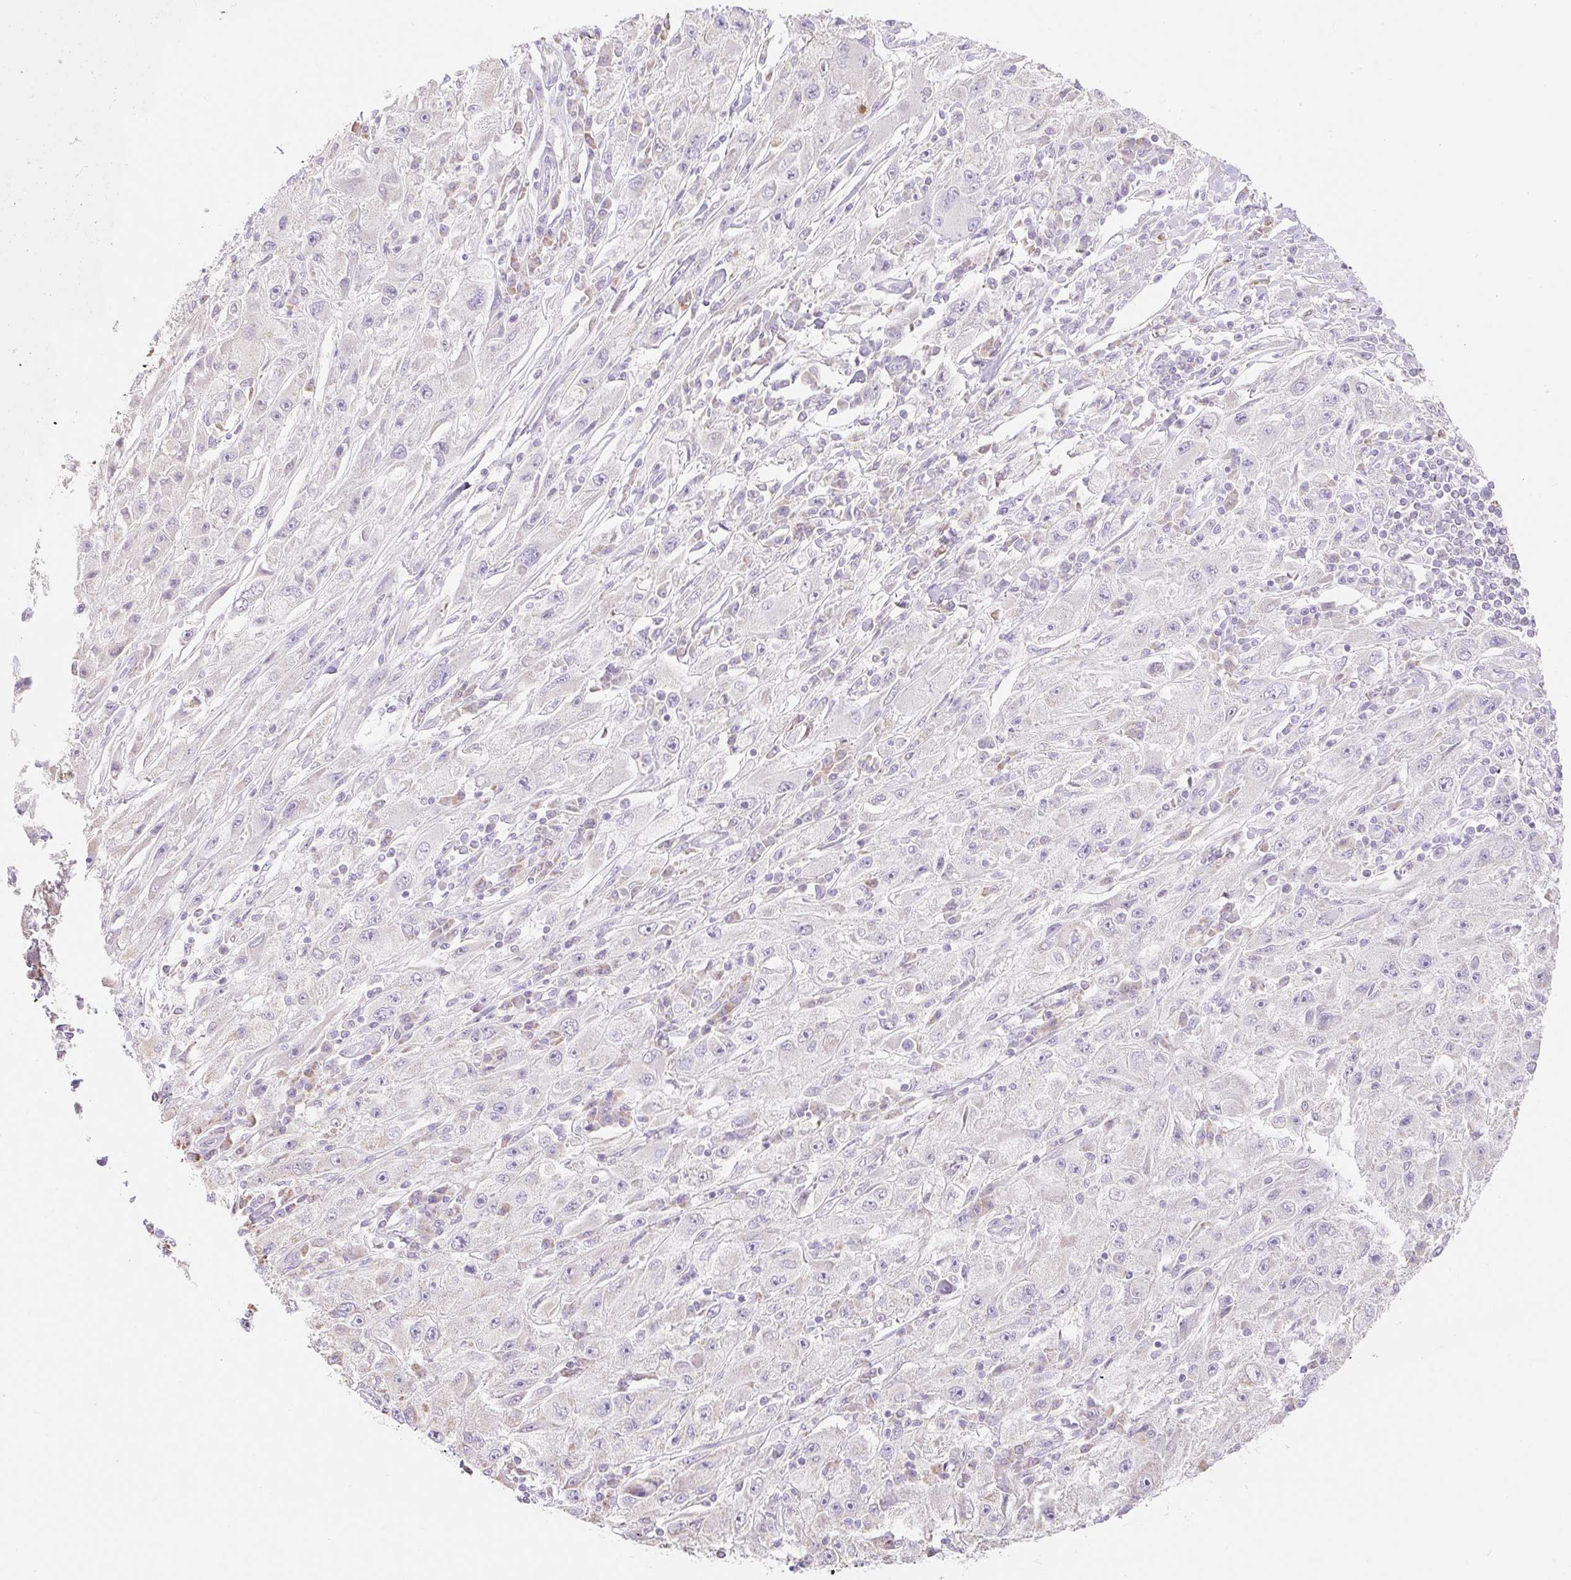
{"staining": {"intensity": "negative", "quantity": "none", "location": "none"}, "tissue": "melanoma", "cell_type": "Tumor cells", "image_type": "cancer", "snomed": [{"axis": "morphology", "description": "Malignant melanoma, Metastatic site"}, {"axis": "topography", "description": "Skin"}], "caption": "Human melanoma stained for a protein using IHC shows no staining in tumor cells.", "gene": "DHX35", "patient": {"sex": "male", "age": 53}}